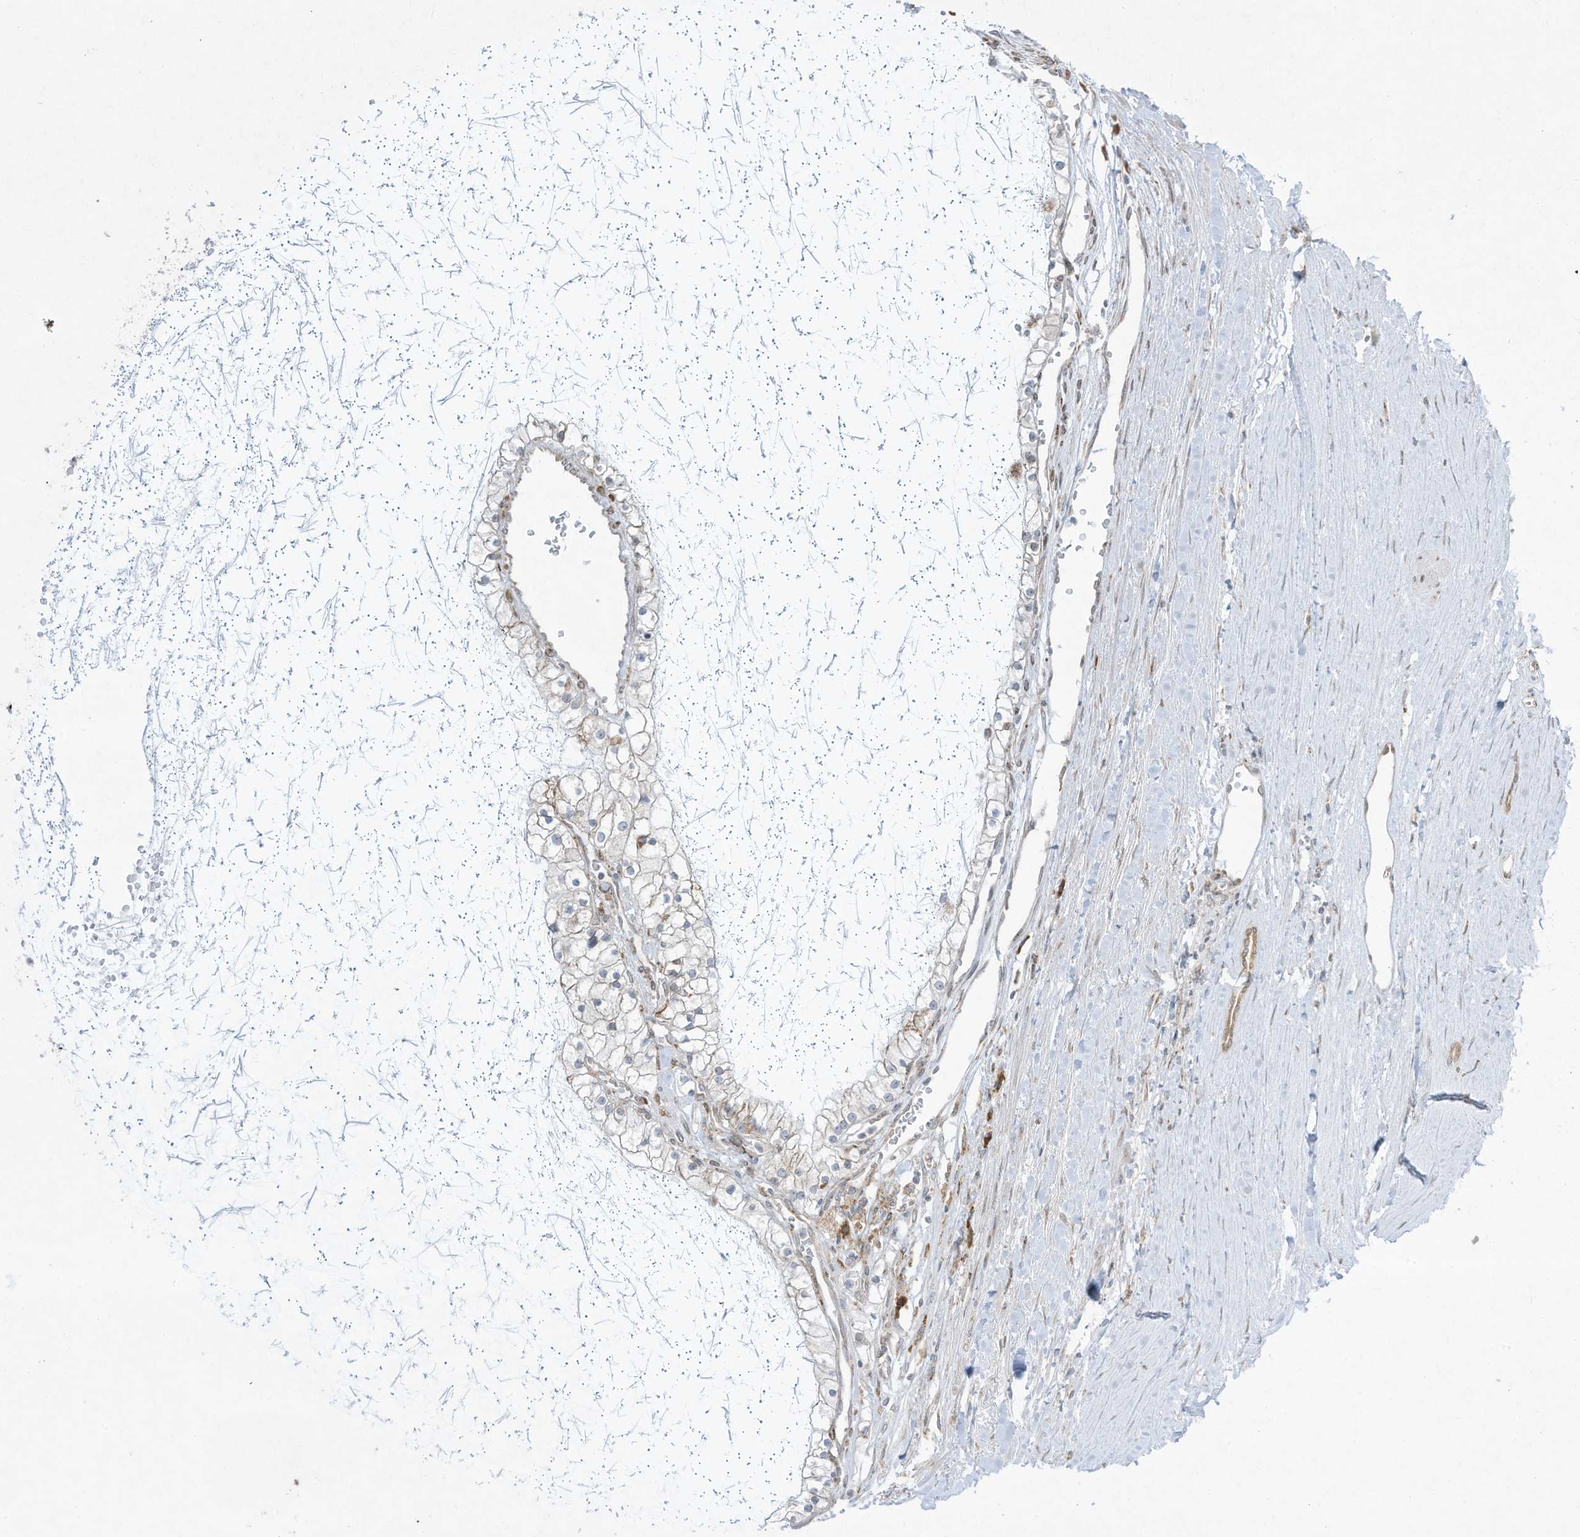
{"staining": {"intensity": "negative", "quantity": "none", "location": "none"}, "tissue": "renal cancer", "cell_type": "Tumor cells", "image_type": "cancer", "snomed": [{"axis": "morphology", "description": "Normal tissue, NOS"}, {"axis": "morphology", "description": "Adenocarcinoma, NOS"}, {"axis": "topography", "description": "Kidney"}], "caption": "Tumor cells are negative for brown protein staining in renal adenocarcinoma.", "gene": "PTK6", "patient": {"sex": "male", "age": 68}}